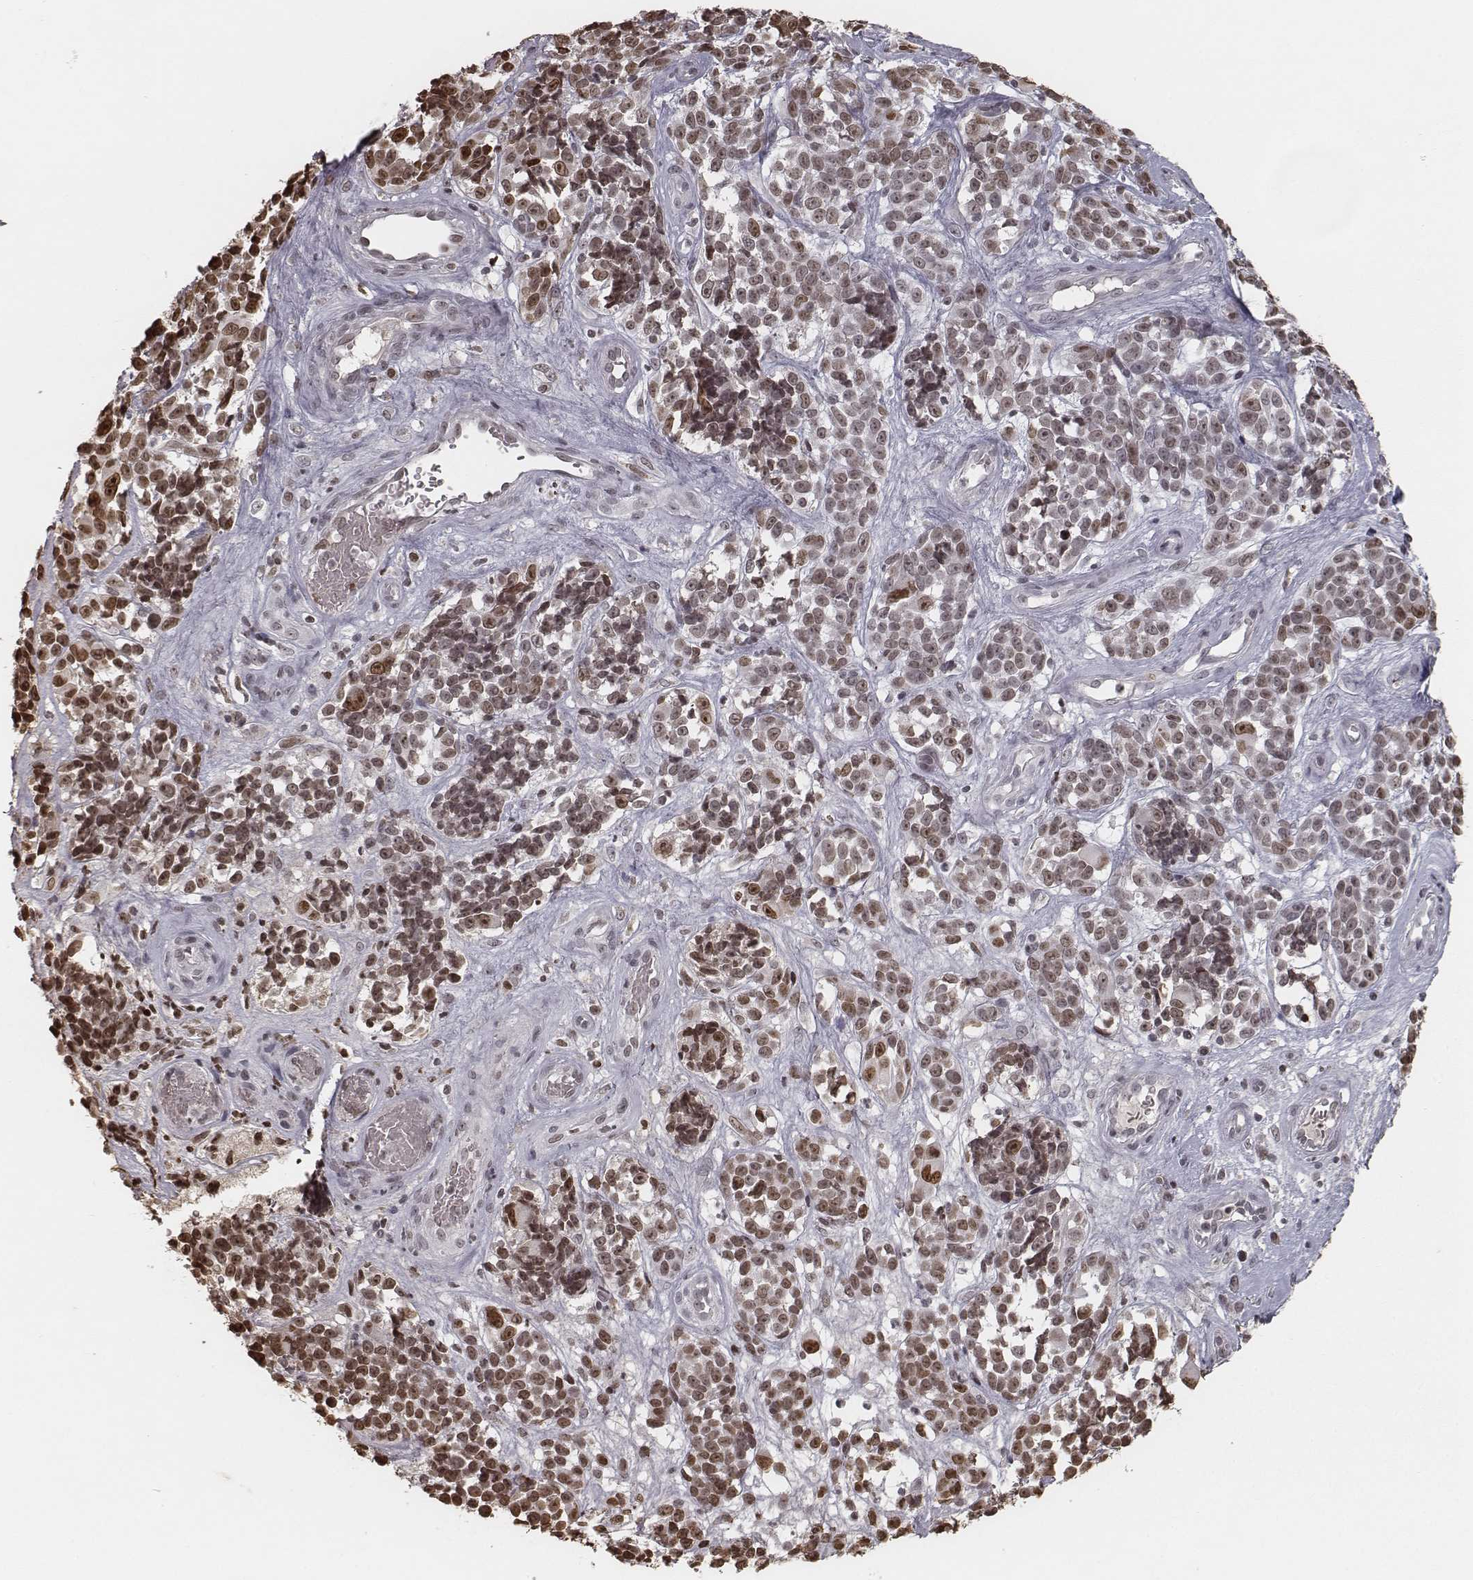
{"staining": {"intensity": "moderate", "quantity": ">75%", "location": "nuclear"}, "tissue": "melanoma", "cell_type": "Tumor cells", "image_type": "cancer", "snomed": [{"axis": "morphology", "description": "Malignant melanoma, NOS"}, {"axis": "topography", "description": "Skin"}], "caption": "Protein analysis of malignant melanoma tissue exhibits moderate nuclear expression in about >75% of tumor cells.", "gene": "HMGA2", "patient": {"sex": "female", "age": 88}}